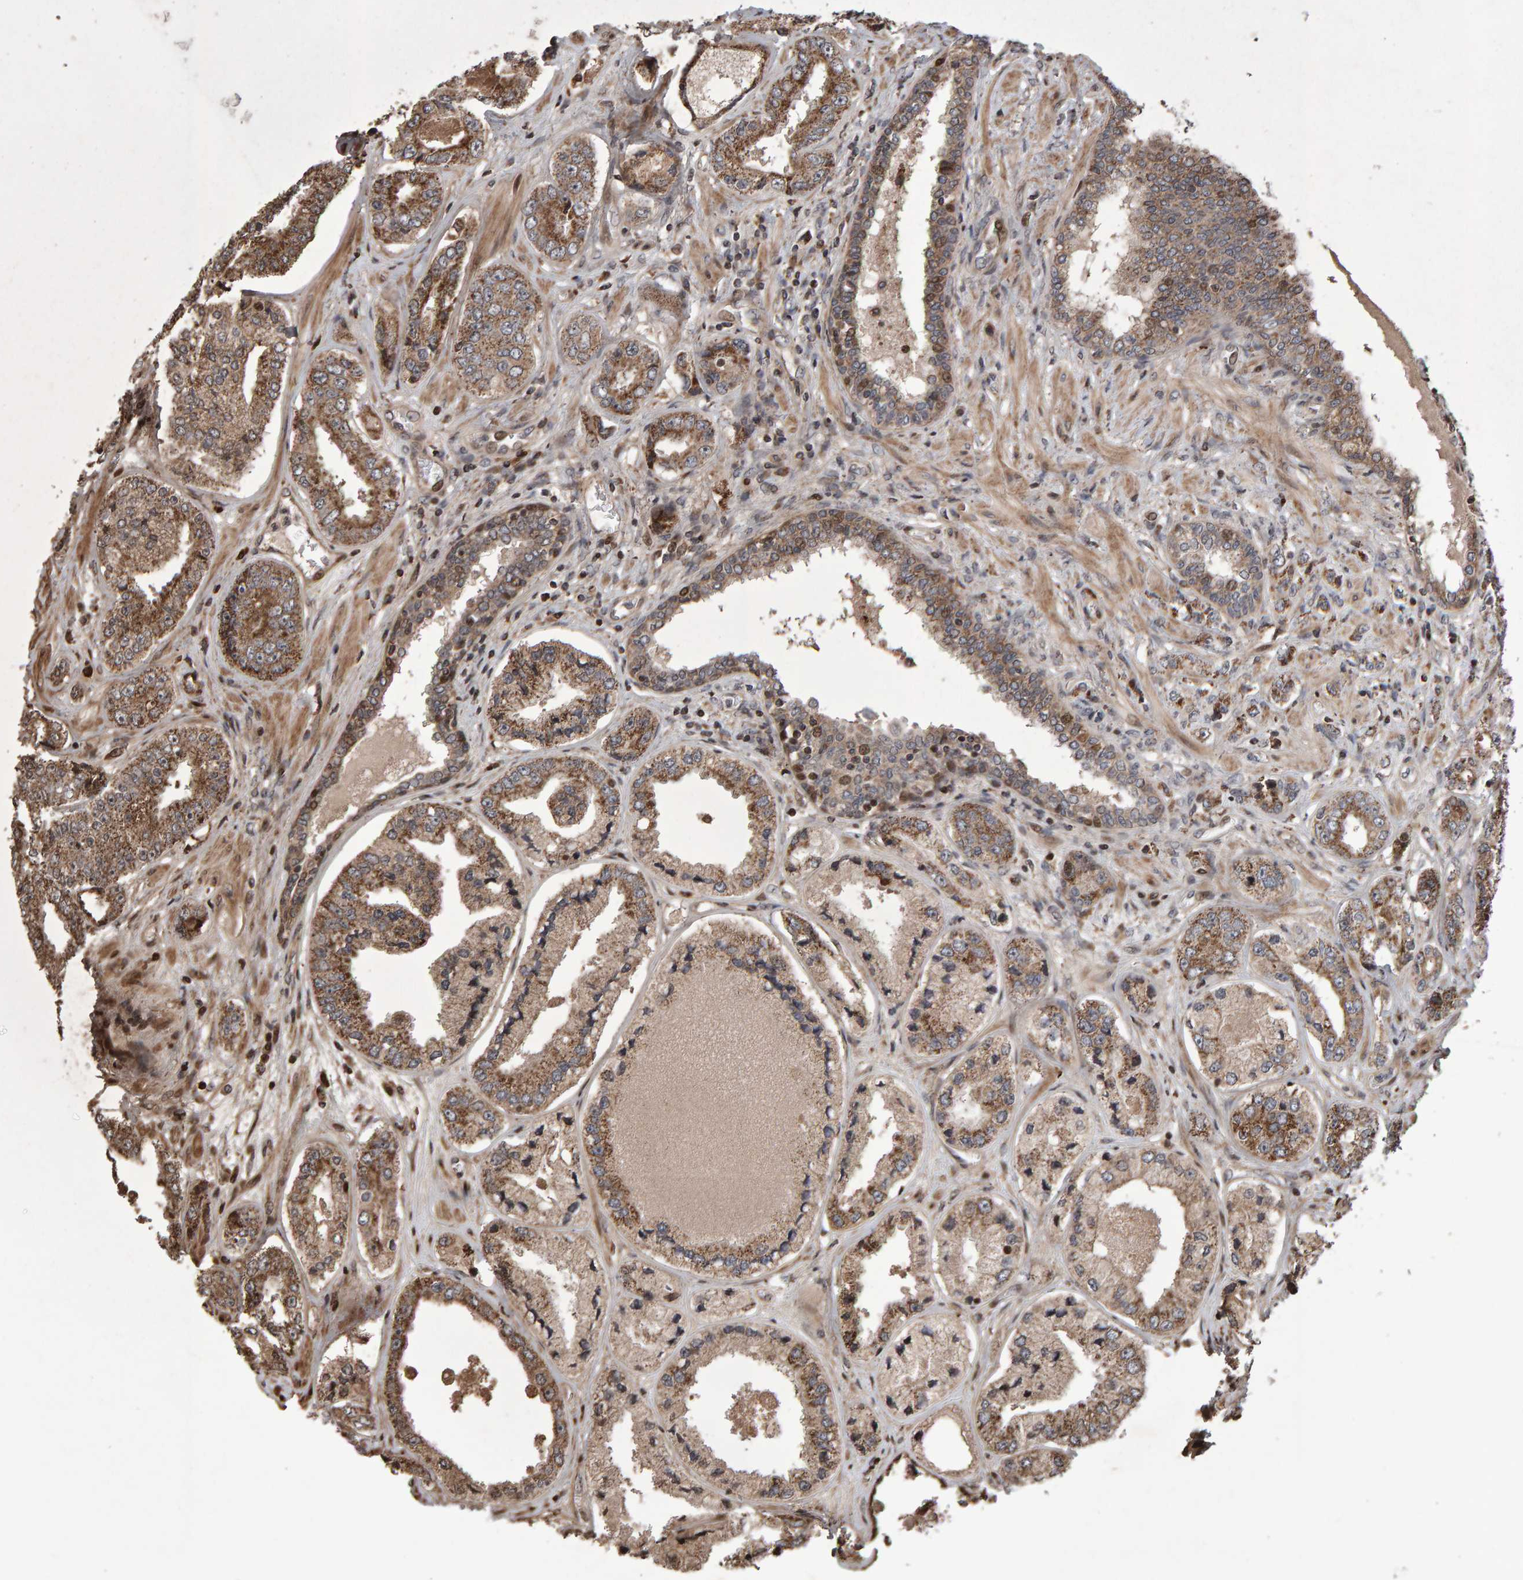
{"staining": {"intensity": "moderate", "quantity": ">75%", "location": "cytoplasmic/membranous"}, "tissue": "prostate cancer", "cell_type": "Tumor cells", "image_type": "cancer", "snomed": [{"axis": "morphology", "description": "Adenocarcinoma, High grade"}, {"axis": "topography", "description": "Prostate"}], "caption": "Human prostate cancer stained with a protein marker displays moderate staining in tumor cells.", "gene": "PECR", "patient": {"sex": "male", "age": 61}}